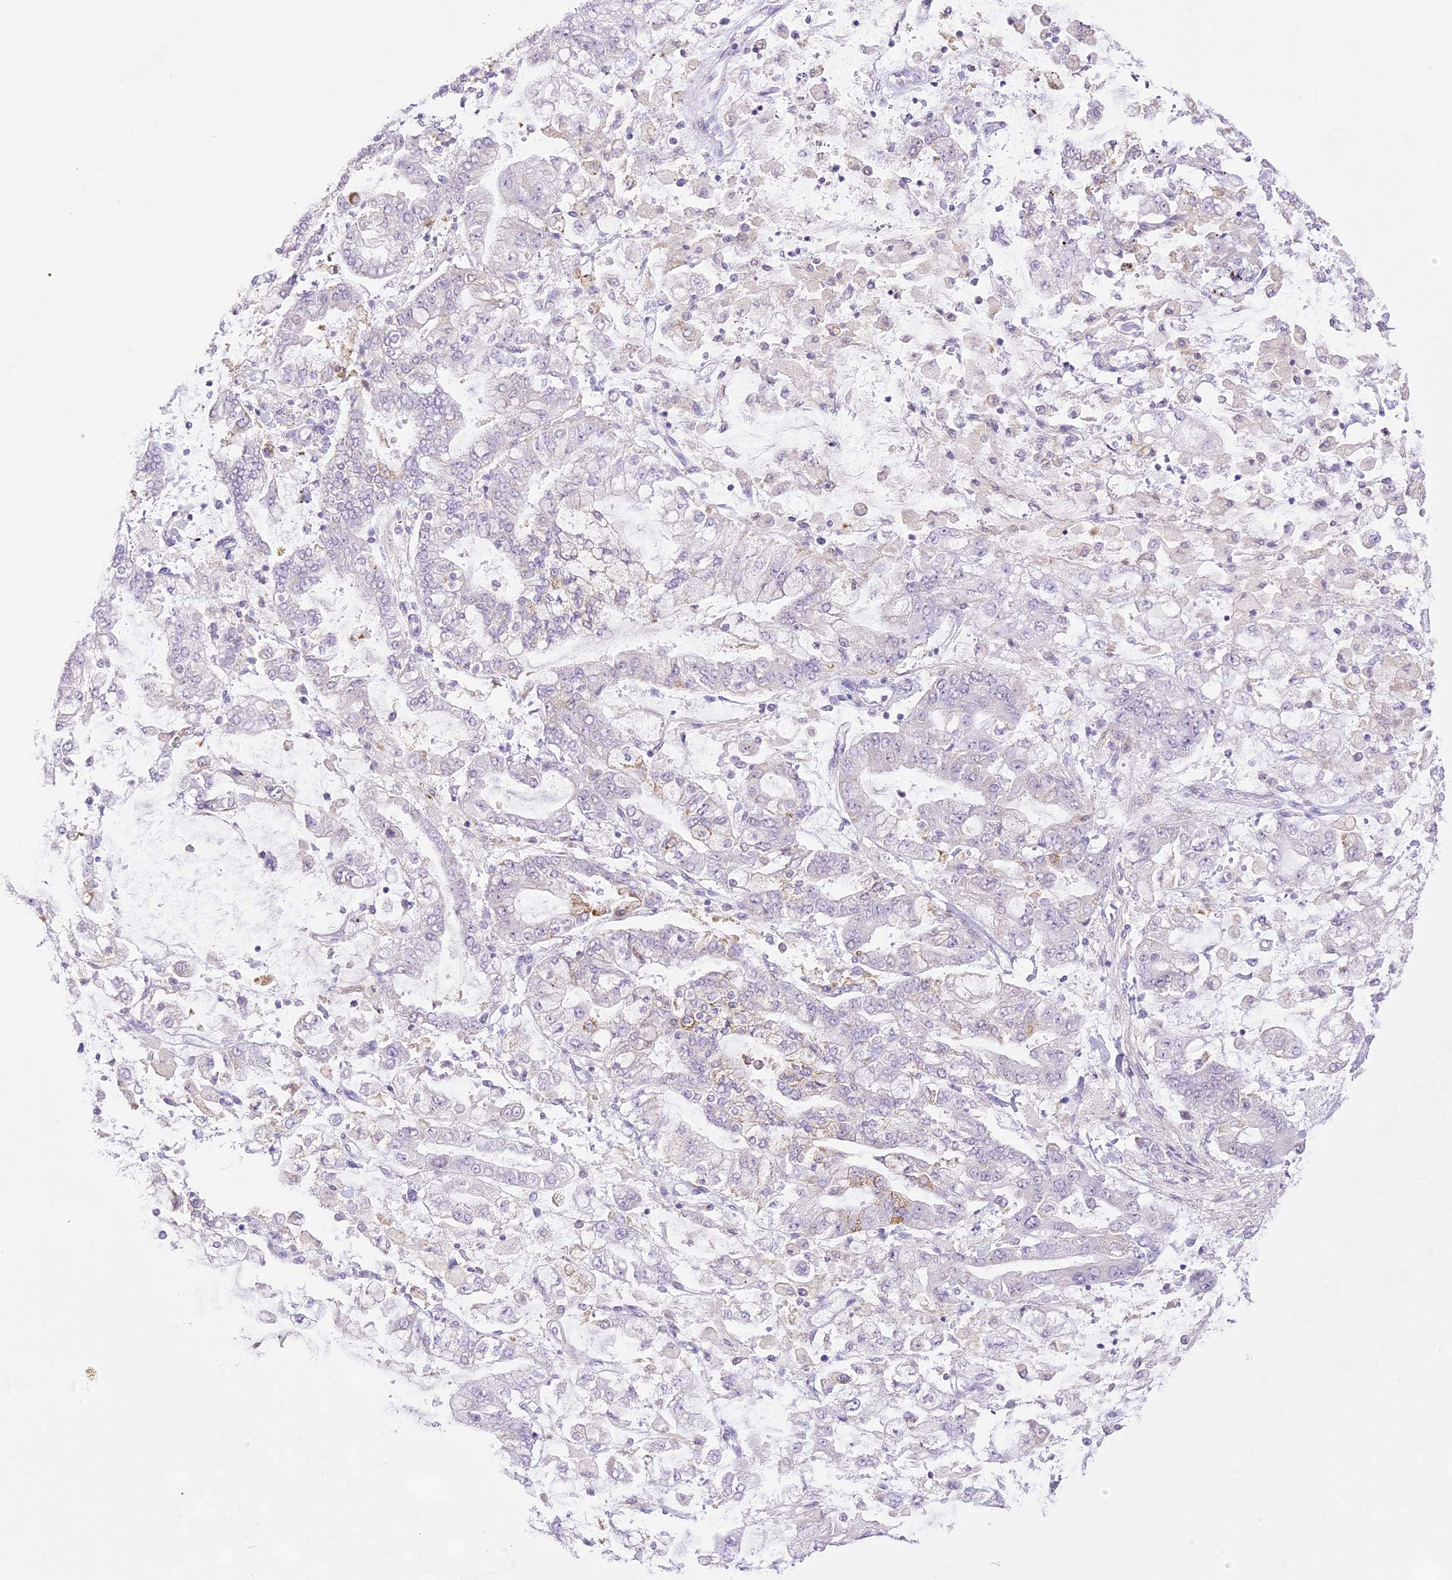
{"staining": {"intensity": "negative", "quantity": "none", "location": "none"}, "tissue": "stomach cancer", "cell_type": "Tumor cells", "image_type": "cancer", "snomed": [{"axis": "morphology", "description": "Normal tissue, NOS"}, {"axis": "morphology", "description": "Adenocarcinoma, NOS"}, {"axis": "topography", "description": "Stomach, upper"}, {"axis": "topography", "description": "Stomach"}], "caption": "Protein analysis of adenocarcinoma (stomach) exhibits no significant expression in tumor cells. (DAB (3,3'-diaminobenzidine) immunohistochemistry (IHC) visualized using brightfield microscopy, high magnification).", "gene": "CCDC30", "patient": {"sex": "male", "age": 76}}